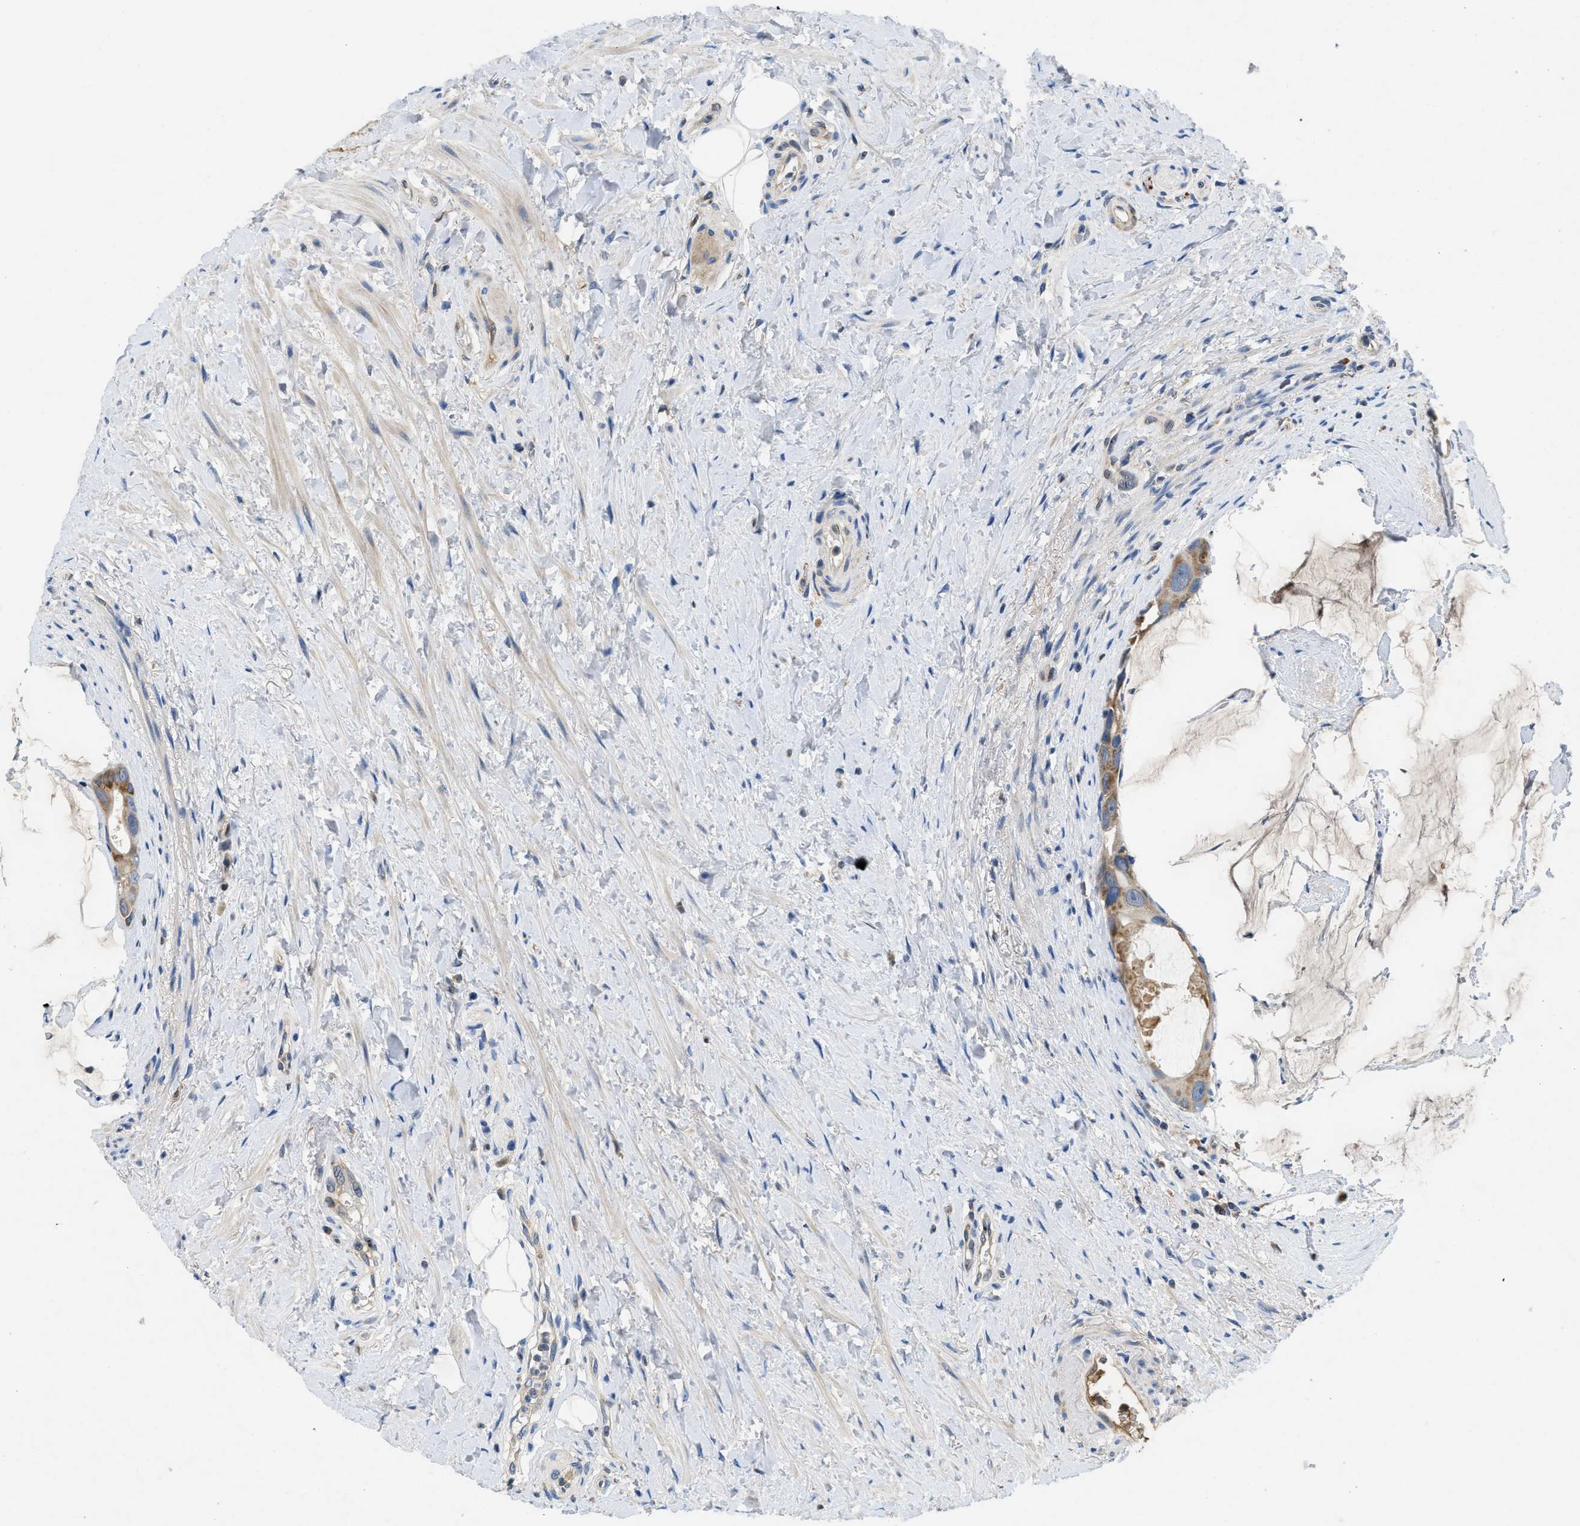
{"staining": {"intensity": "moderate", "quantity": ">75%", "location": "cytoplasmic/membranous"}, "tissue": "colorectal cancer", "cell_type": "Tumor cells", "image_type": "cancer", "snomed": [{"axis": "morphology", "description": "Adenocarcinoma, NOS"}, {"axis": "topography", "description": "Rectum"}], "caption": "This photomicrograph demonstrates immunohistochemistry staining of colorectal cancer, with medium moderate cytoplasmic/membranous expression in approximately >75% of tumor cells.", "gene": "PNKD", "patient": {"sex": "male", "age": 51}}